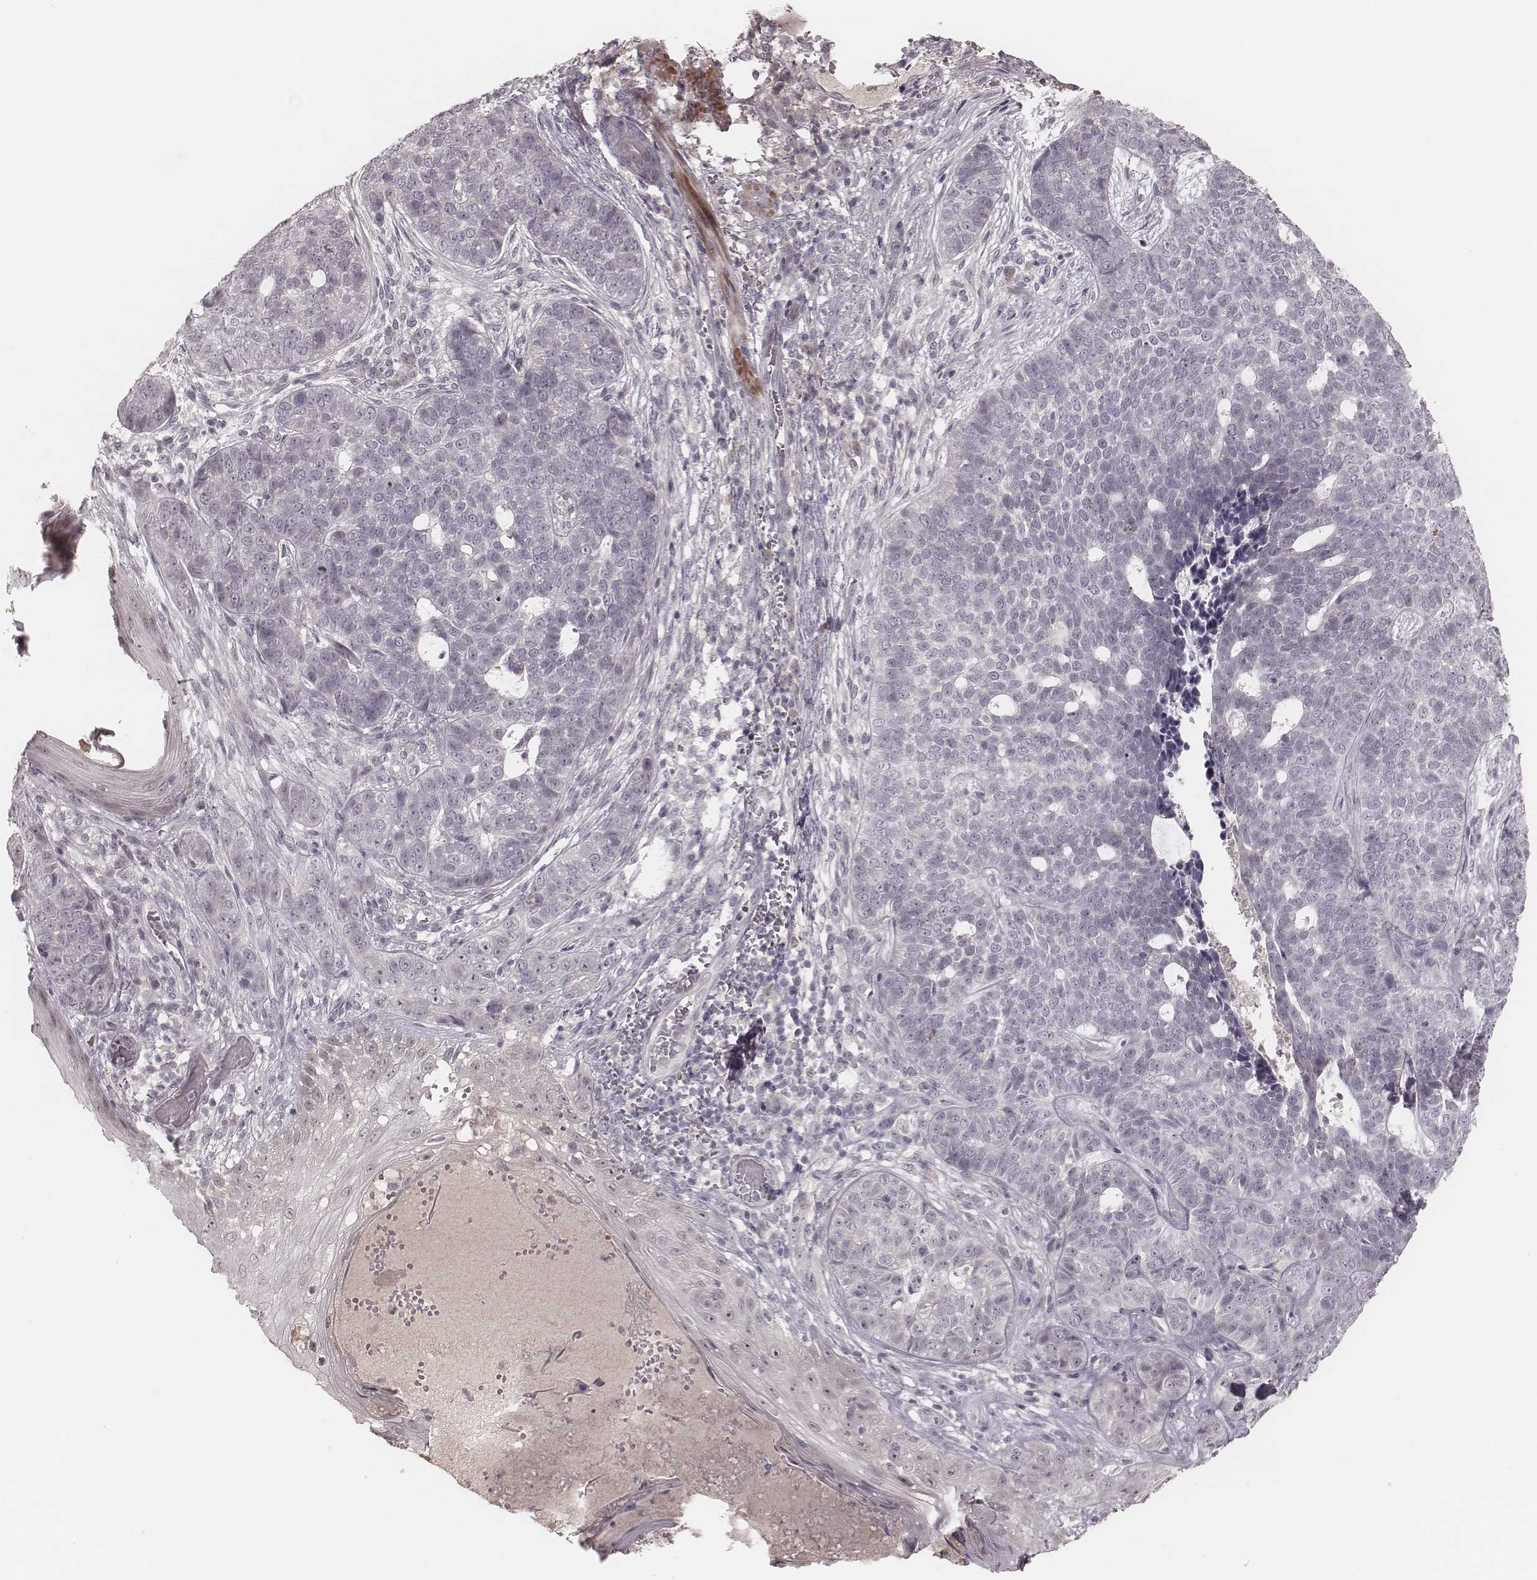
{"staining": {"intensity": "negative", "quantity": "none", "location": "none"}, "tissue": "skin cancer", "cell_type": "Tumor cells", "image_type": "cancer", "snomed": [{"axis": "morphology", "description": "Basal cell carcinoma"}, {"axis": "topography", "description": "Skin"}], "caption": "This image is of skin basal cell carcinoma stained with IHC to label a protein in brown with the nuclei are counter-stained blue. There is no staining in tumor cells.", "gene": "FAM13B", "patient": {"sex": "female", "age": 69}}